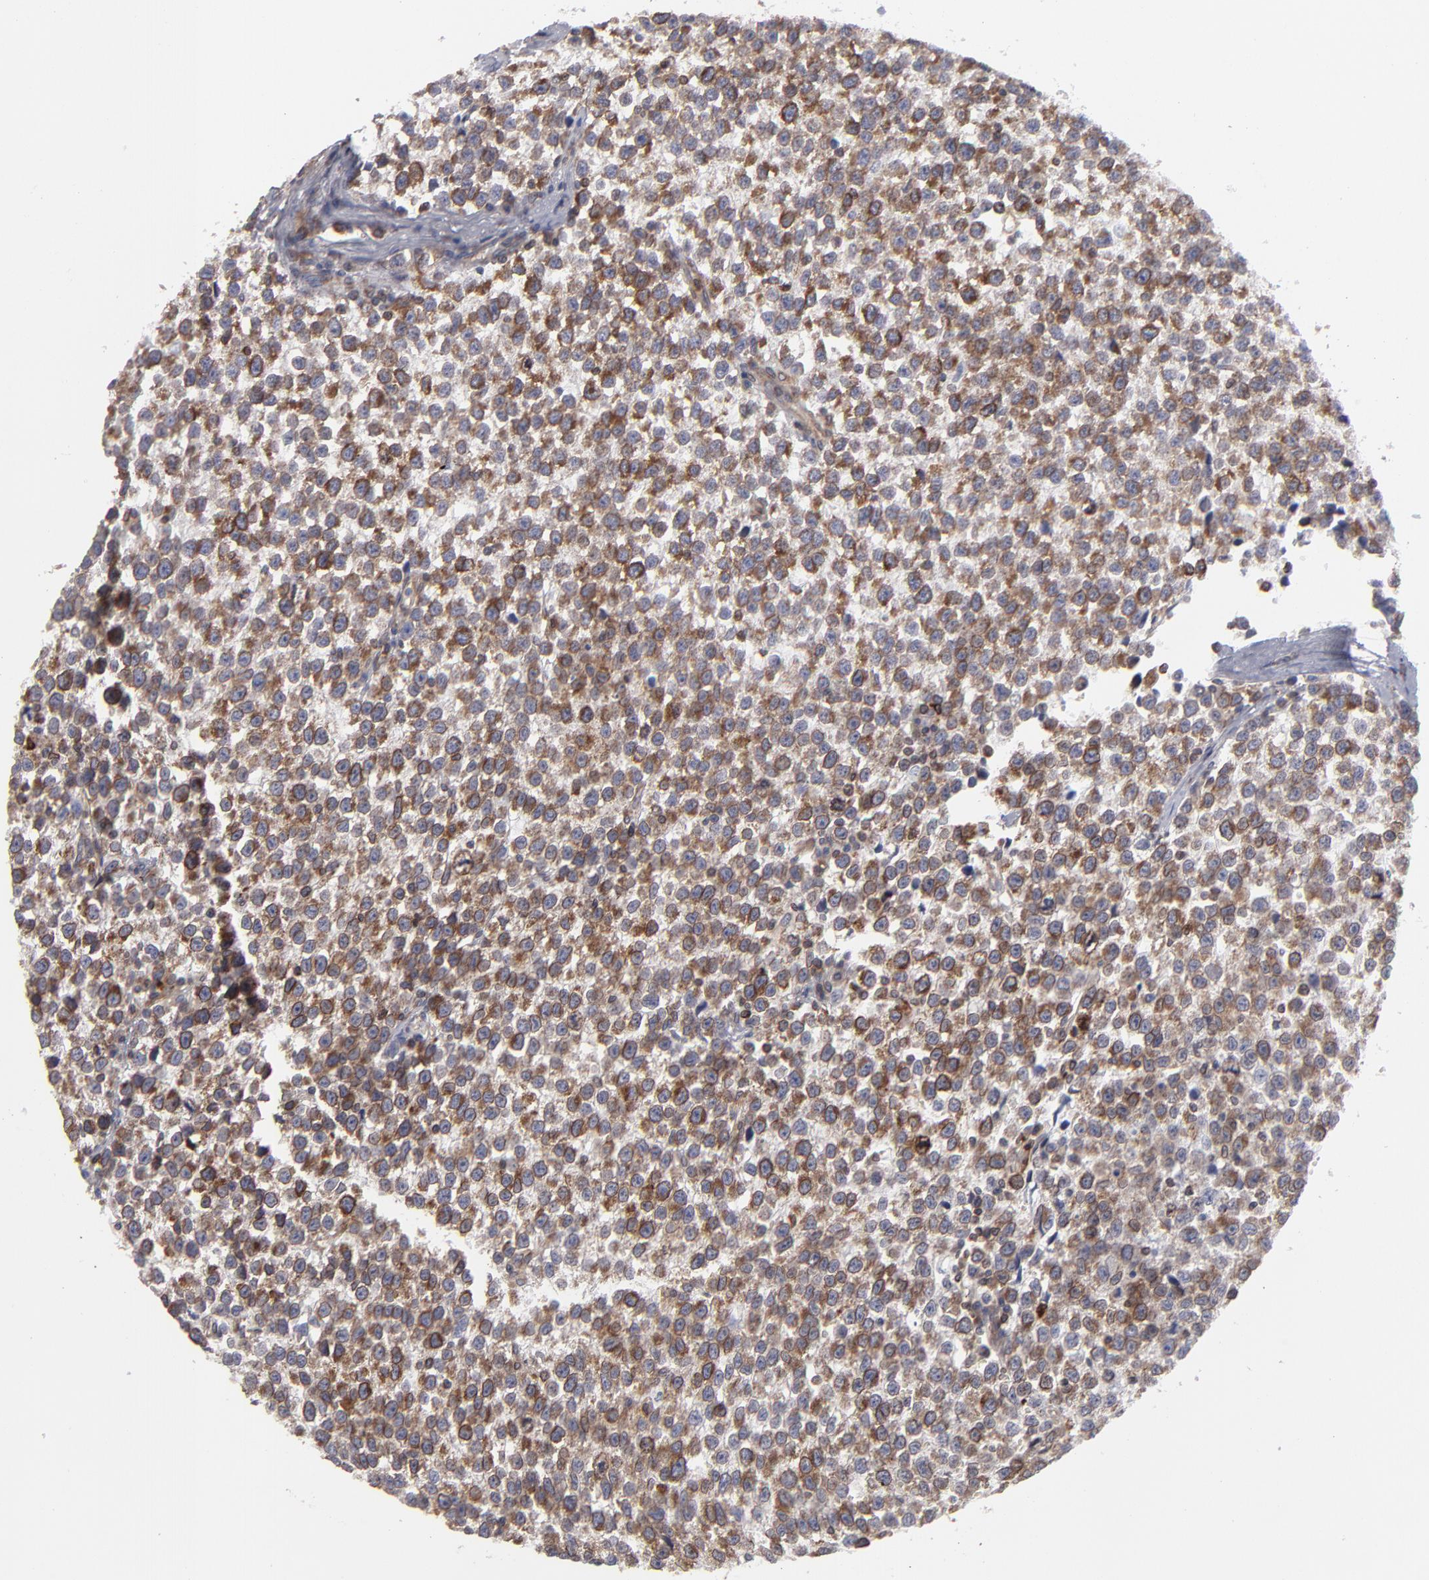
{"staining": {"intensity": "moderate", "quantity": ">75%", "location": "cytoplasmic/membranous"}, "tissue": "testis cancer", "cell_type": "Tumor cells", "image_type": "cancer", "snomed": [{"axis": "morphology", "description": "Seminoma, NOS"}, {"axis": "topography", "description": "Testis"}], "caption": "Immunohistochemical staining of human testis seminoma reveals moderate cytoplasmic/membranous protein staining in approximately >75% of tumor cells.", "gene": "TMX1", "patient": {"sex": "male", "age": 35}}